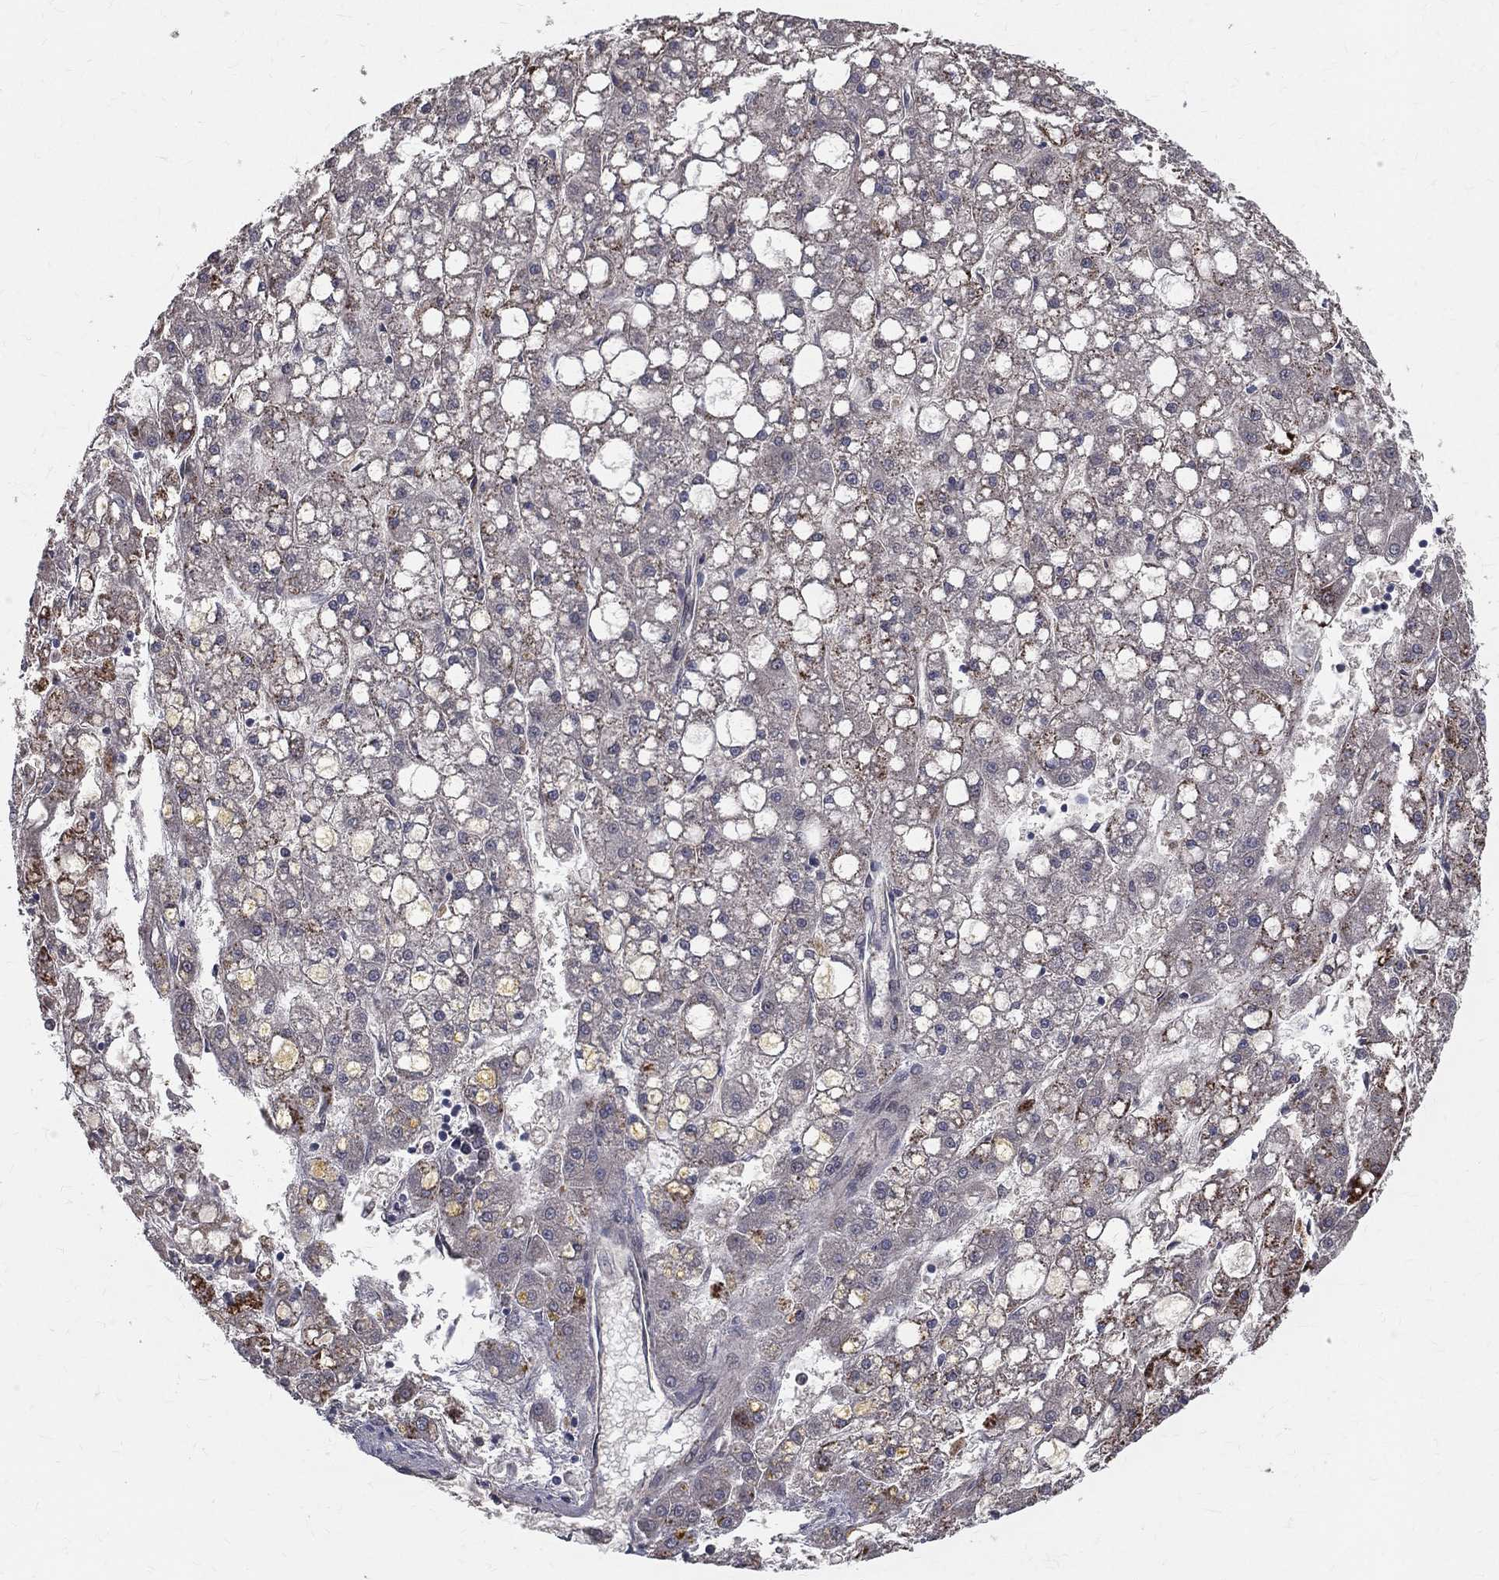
{"staining": {"intensity": "negative", "quantity": "none", "location": "none"}, "tissue": "liver cancer", "cell_type": "Tumor cells", "image_type": "cancer", "snomed": [{"axis": "morphology", "description": "Carcinoma, Hepatocellular, NOS"}, {"axis": "topography", "description": "Liver"}], "caption": "High magnification brightfield microscopy of liver cancer stained with DAB (3,3'-diaminobenzidine) (brown) and counterstained with hematoxylin (blue): tumor cells show no significant positivity.", "gene": "POMZP3", "patient": {"sex": "male", "age": 67}}